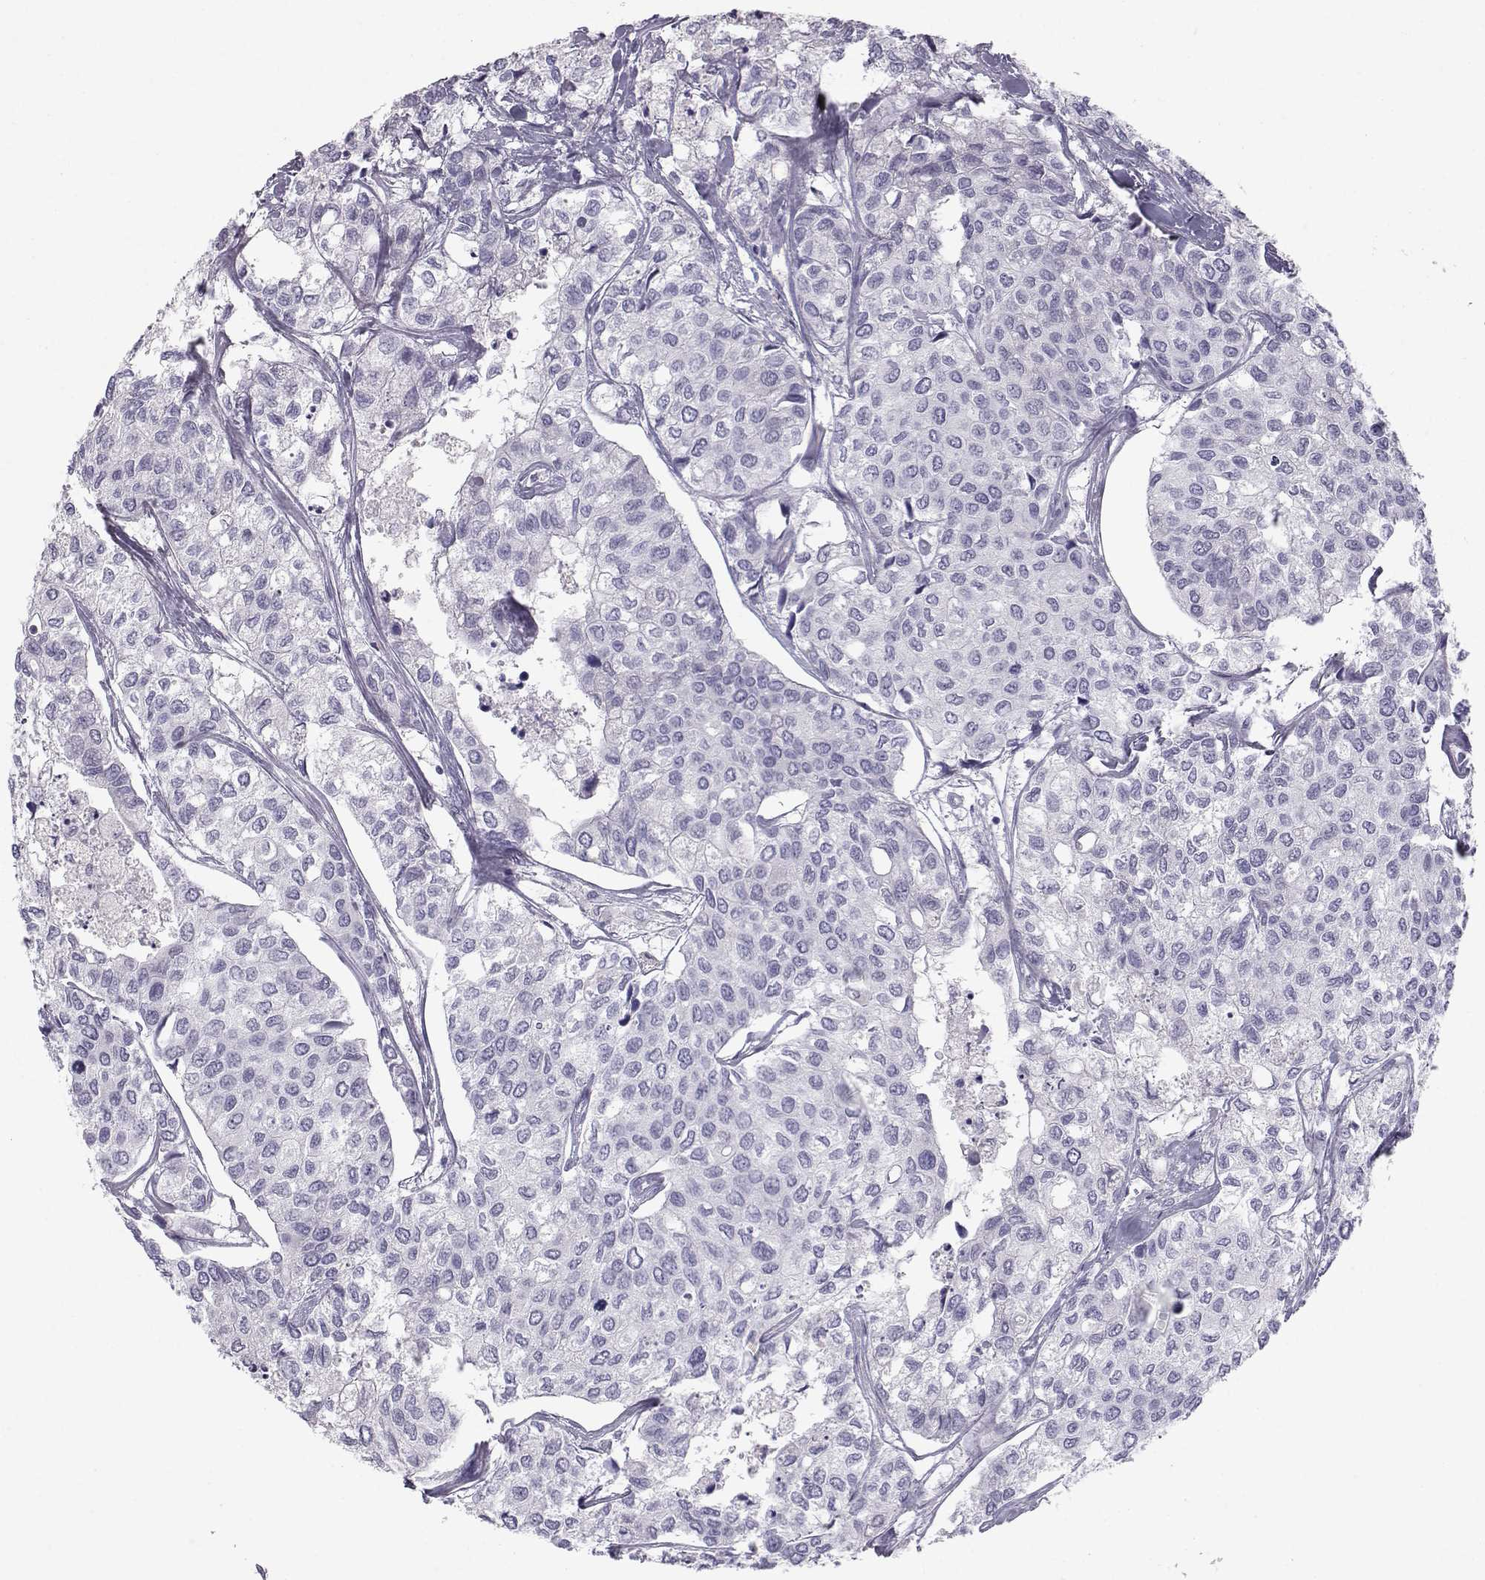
{"staining": {"intensity": "negative", "quantity": "none", "location": "none"}, "tissue": "urothelial cancer", "cell_type": "Tumor cells", "image_type": "cancer", "snomed": [{"axis": "morphology", "description": "Urothelial carcinoma, High grade"}, {"axis": "topography", "description": "Urinary bladder"}], "caption": "Human high-grade urothelial carcinoma stained for a protein using IHC demonstrates no staining in tumor cells.", "gene": "PCSK1N", "patient": {"sex": "male", "age": 73}}